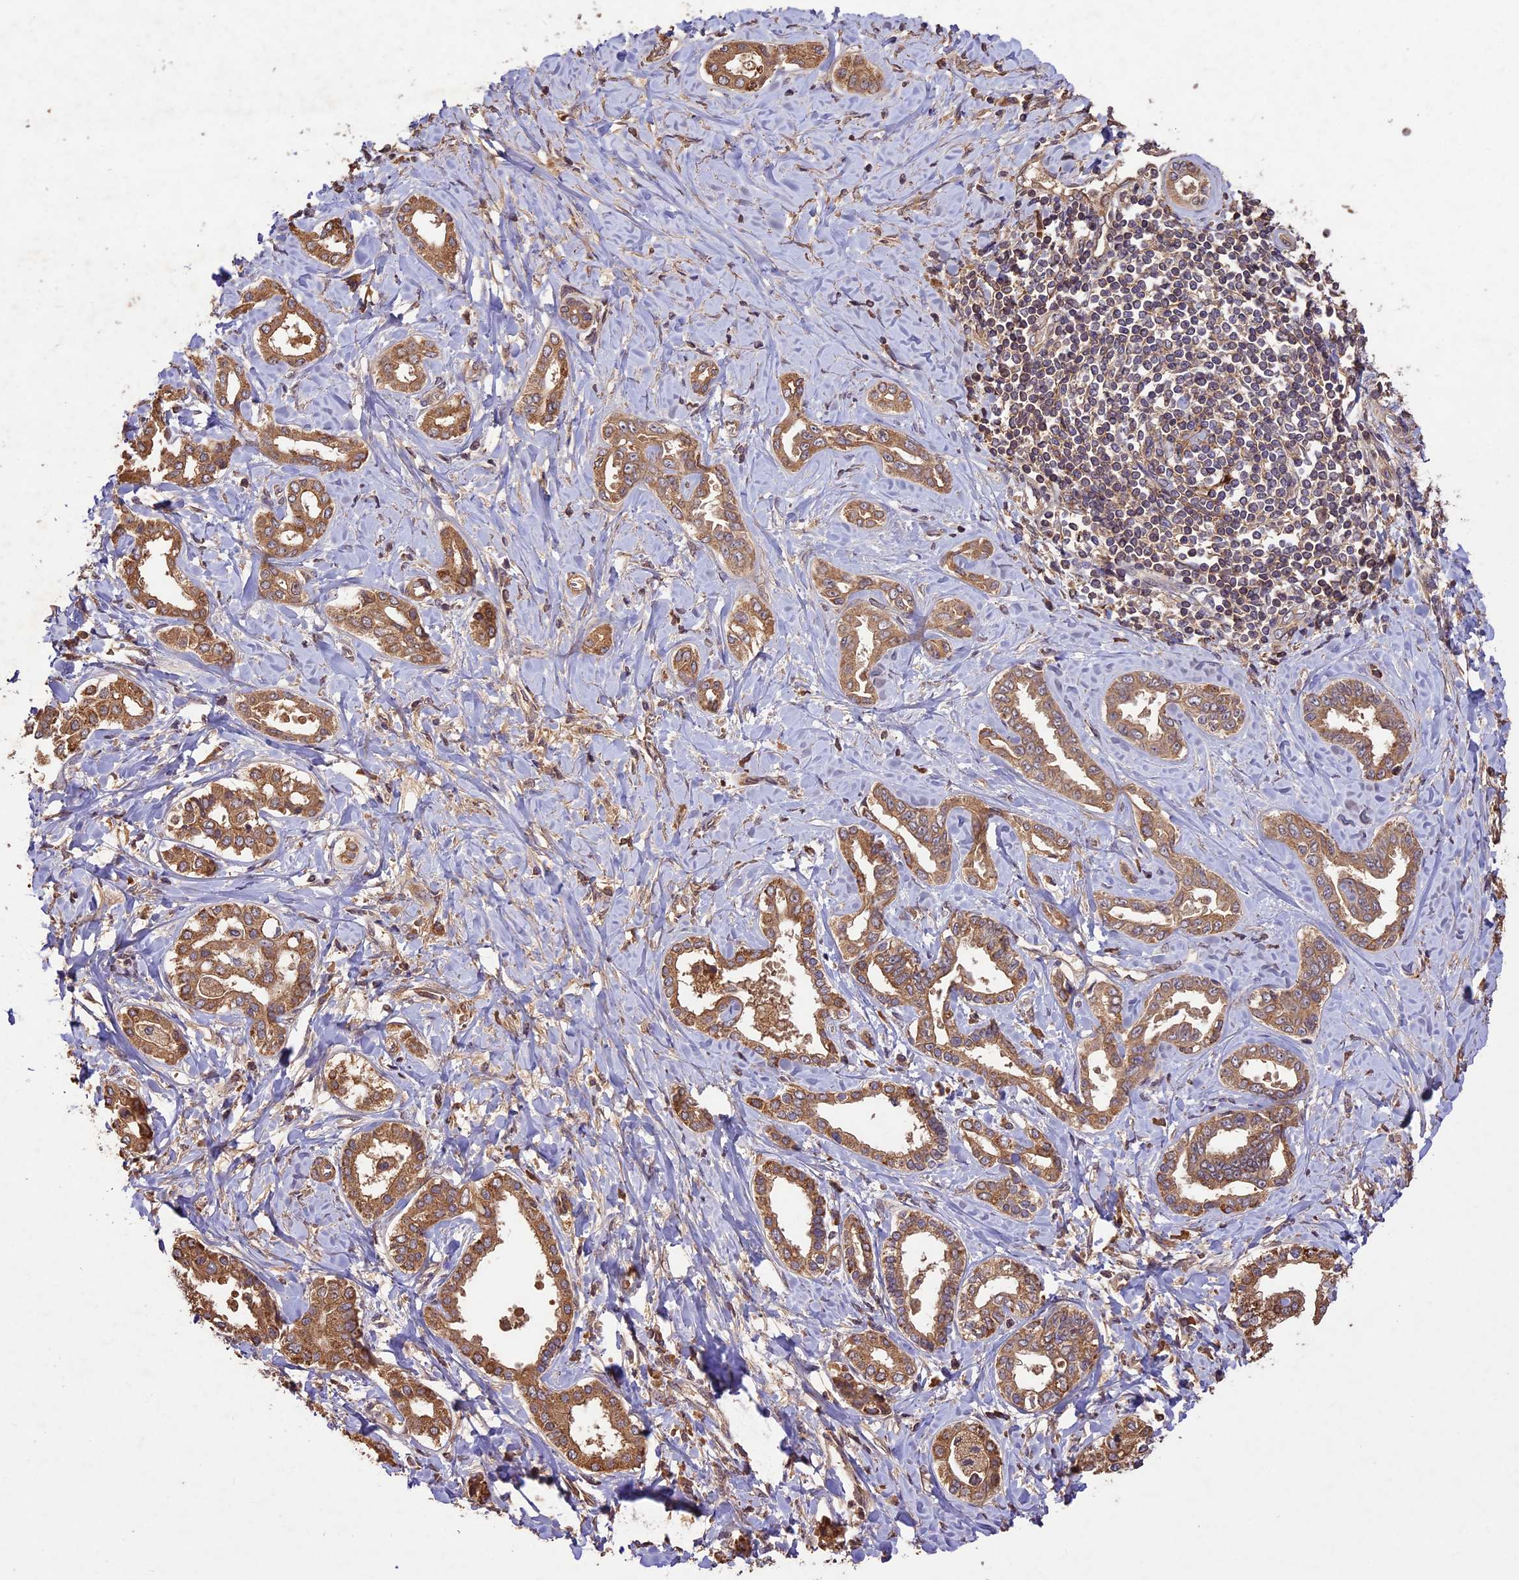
{"staining": {"intensity": "moderate", "quantity": ">75%", "location": "cytoplasmic/membranous"}, "tissue": "liver cancer", "cell_type": "Tumor cells", "image_type": "cancer", "snomed": [{"axis": "morphology", "description": "Cholangiocarcinoma"}, {"axis": "topography", "description": "Liver"}], "caption": "Immunohistochemical staining of cholangiocarcinoma (liver) demonstrates medium levels of moderate cytoplasmic/membranous protein expression in approximately >75% of tumor cells. The staining is performed using DAB brown chromogen to label protein expression. The nuclei are counter-stained blue using hematoxylin.", "gene": "CRLF1", "patient": {"sex": "female", "age": 77}}